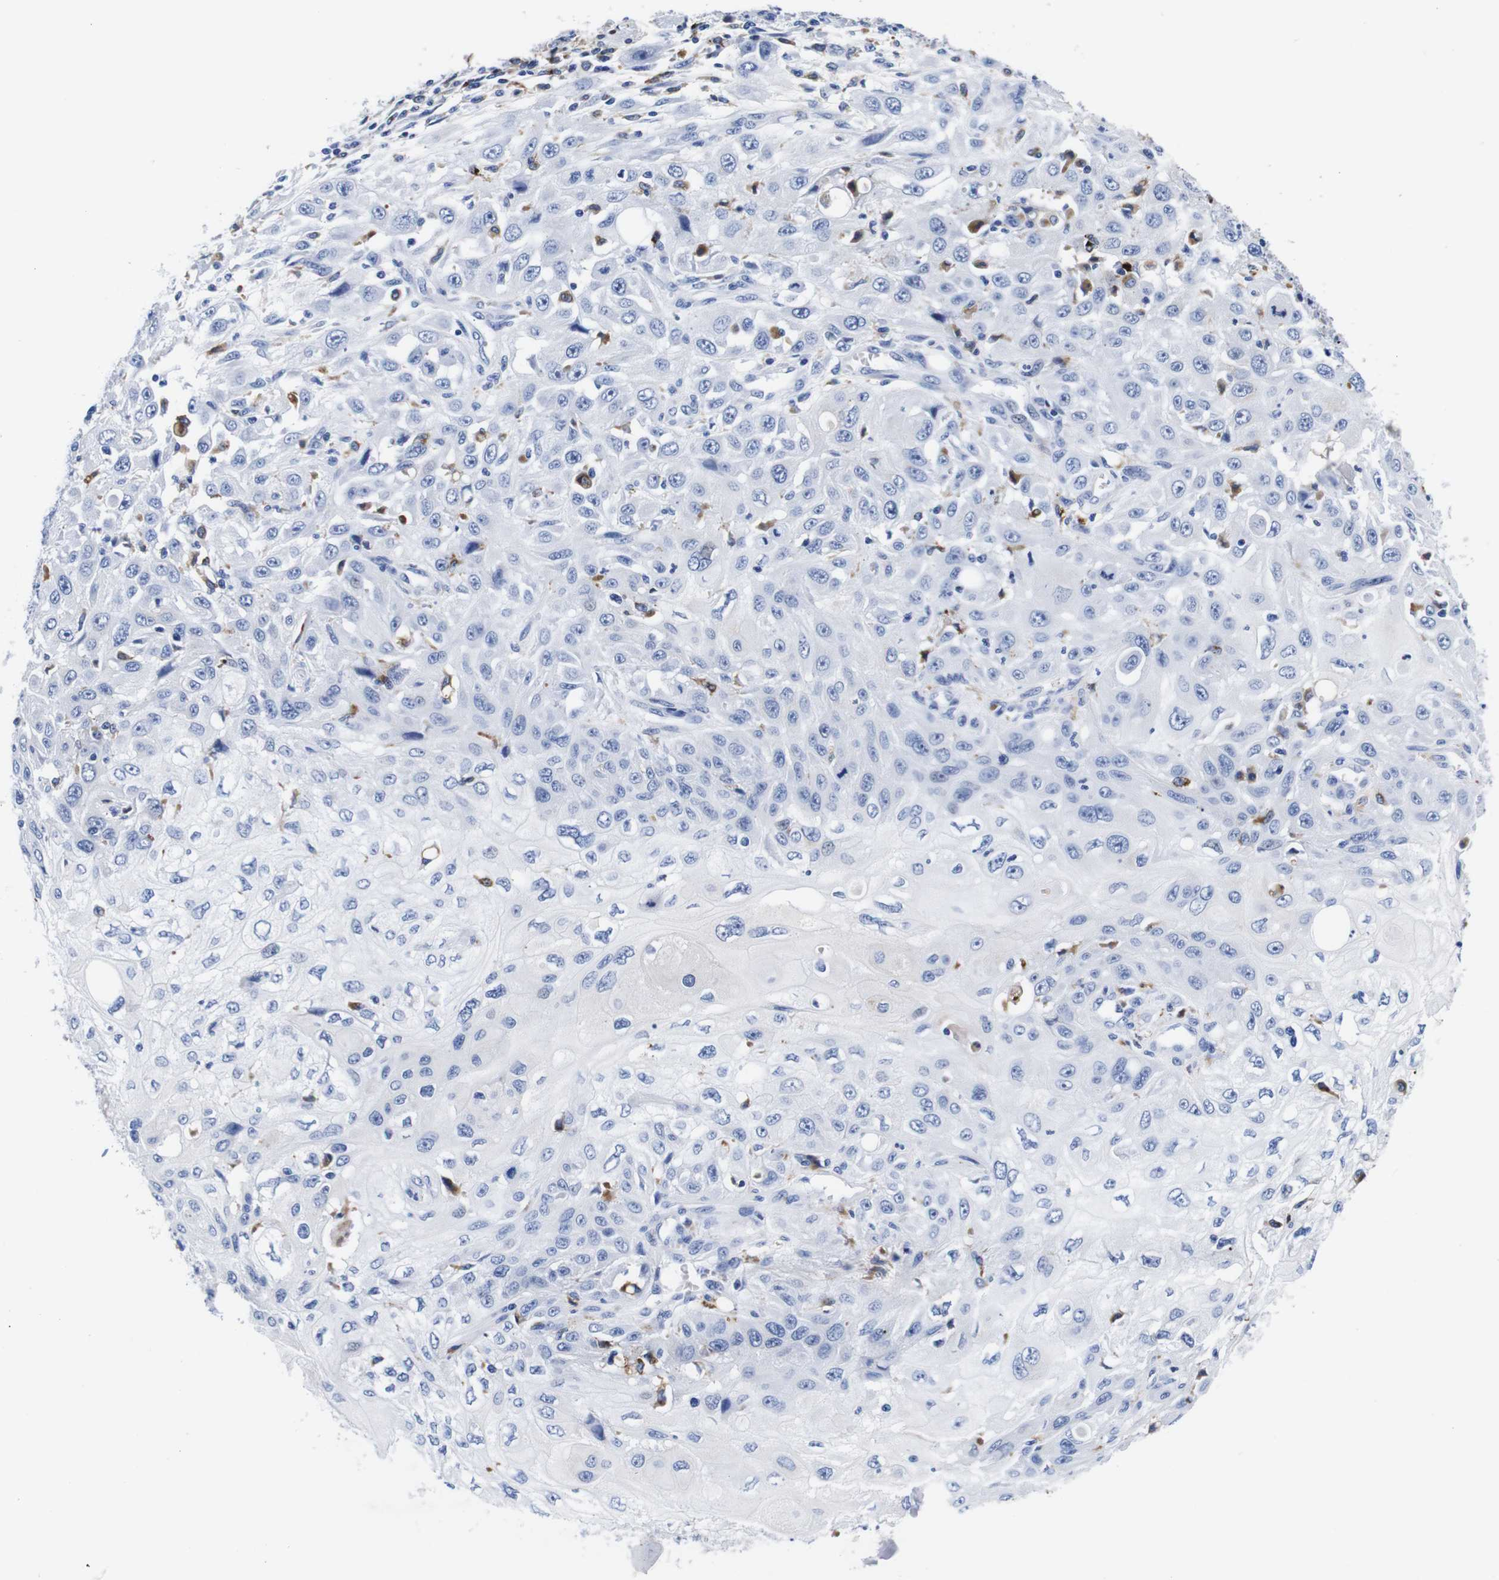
{"staining": {"intensity": "negative", "quantity": "none", "location": "none"}, "tissue": "skin cancer", "cell_type": "Tumor cells", "image_type": "cancer", "snomed": [{"axis": "morphology", "description": "Squamous cell carcinoma, NOS"}, {"axis": "topography", "description": "Skin"}], "caption": "Immunohistochemistry (IHC) of human skin cancer (squamous cell carcinoma) displays no expression in tumor cells.", "gene": "HLA-DMB", "patient": {"sex": "male", "age": 75}}